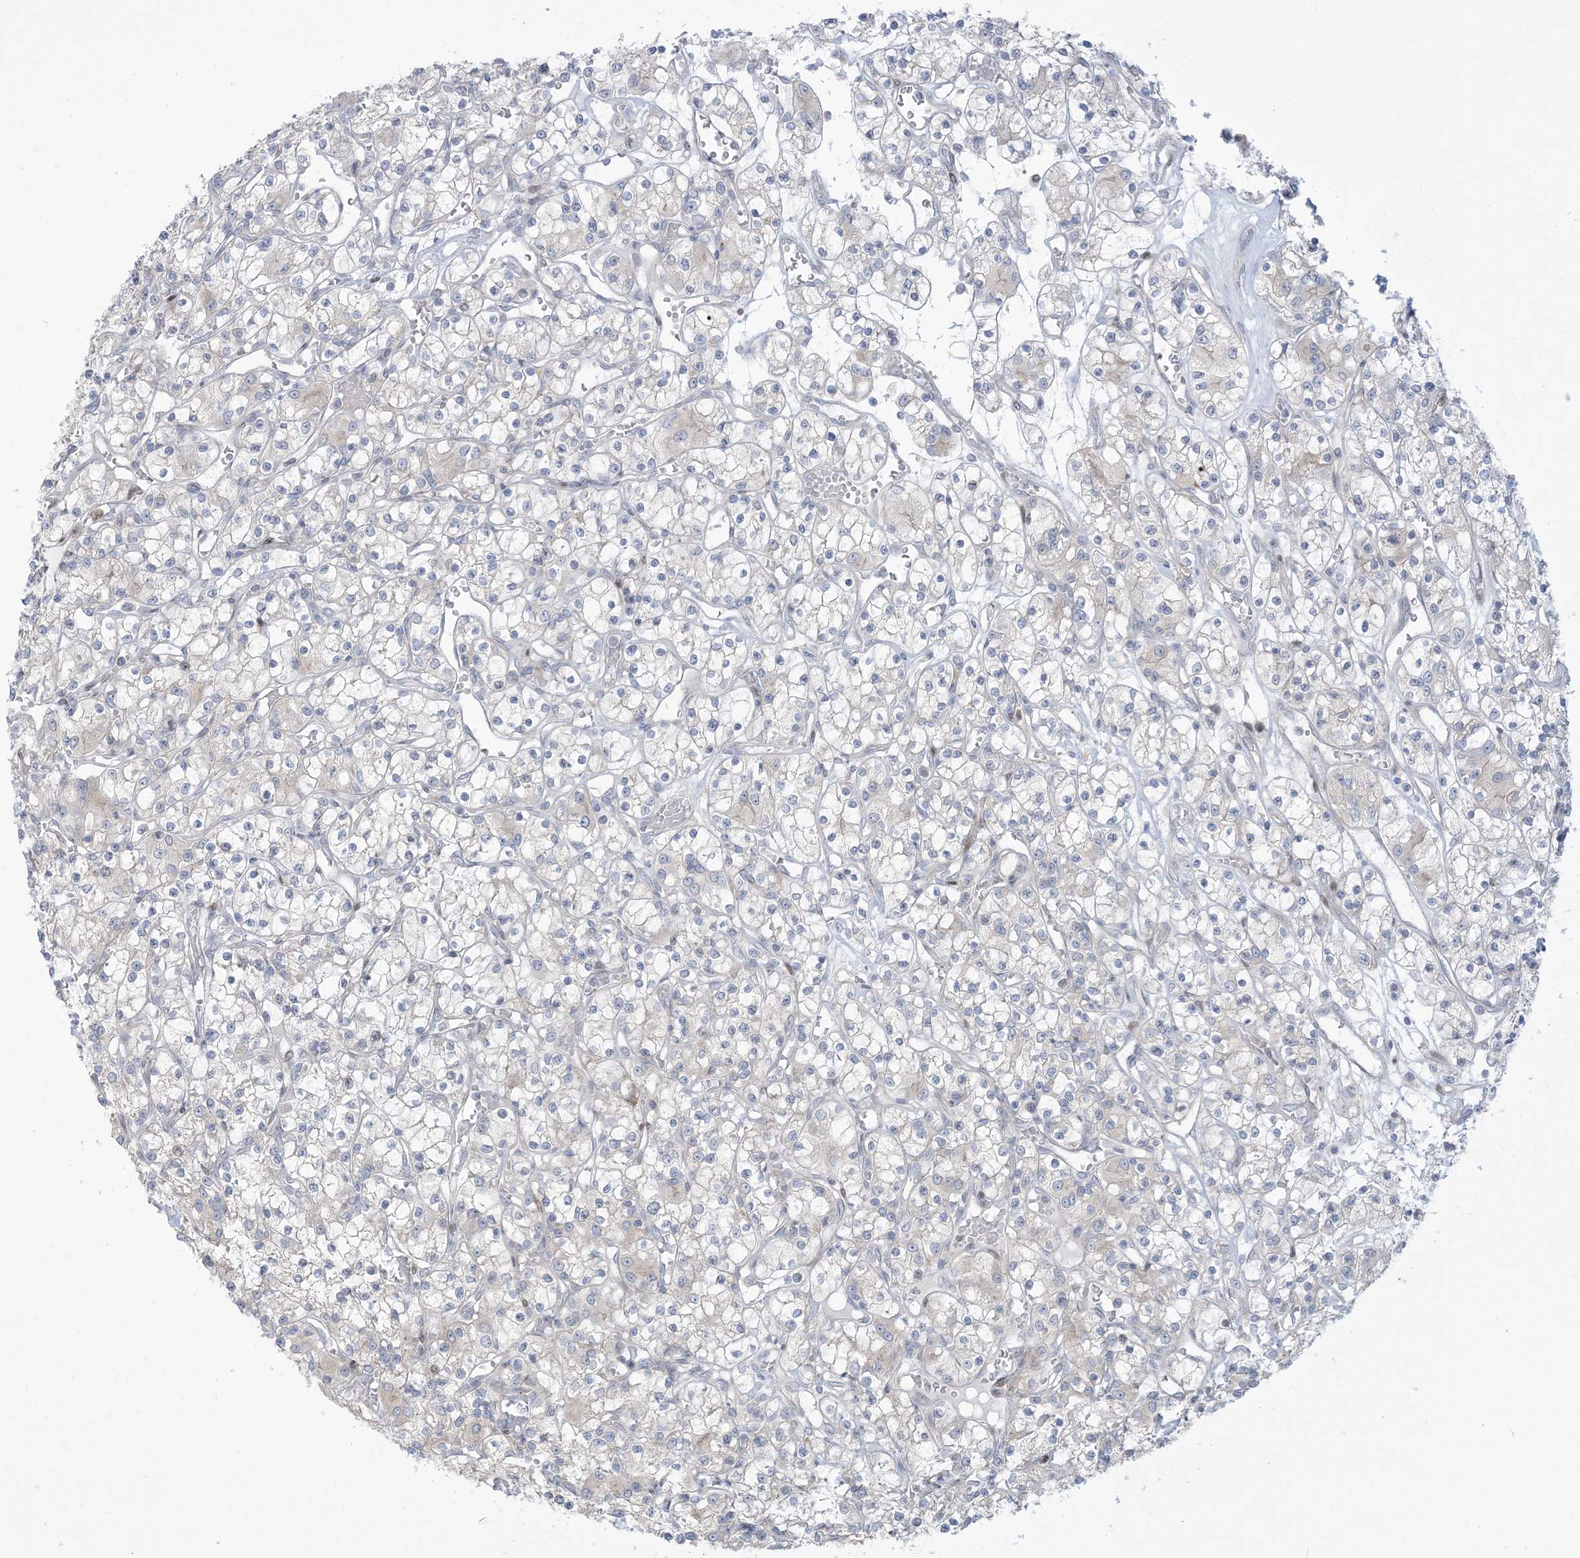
{"staining": {"intensity": "negative", "quantity": "none", "location": "none"}, "tissue": "renal cancer", "cell_type": "Tumor cells", "image_type": "cancer", "snomed": [{"axis": "morphology", "description": "Adenocarcinoma, NOS"}, {"axis": "topography", "description": "Kidney"}], "caption": "High magnification brightfield microscopy of renal cancer (adenocarcinoma) stained with DAB (3,3'-diaminobenzidine) (brown) and counterstained with hematoxylin (blue): tumor cells show no significant expression. Brightfield microscopy of immunohistochemistry (IHC) stained with DAB (brown) and hematoxylin (blue), captured at high magnification.", "gene": "AFTPH", "patient": {"sex": "female", "age": 59}}